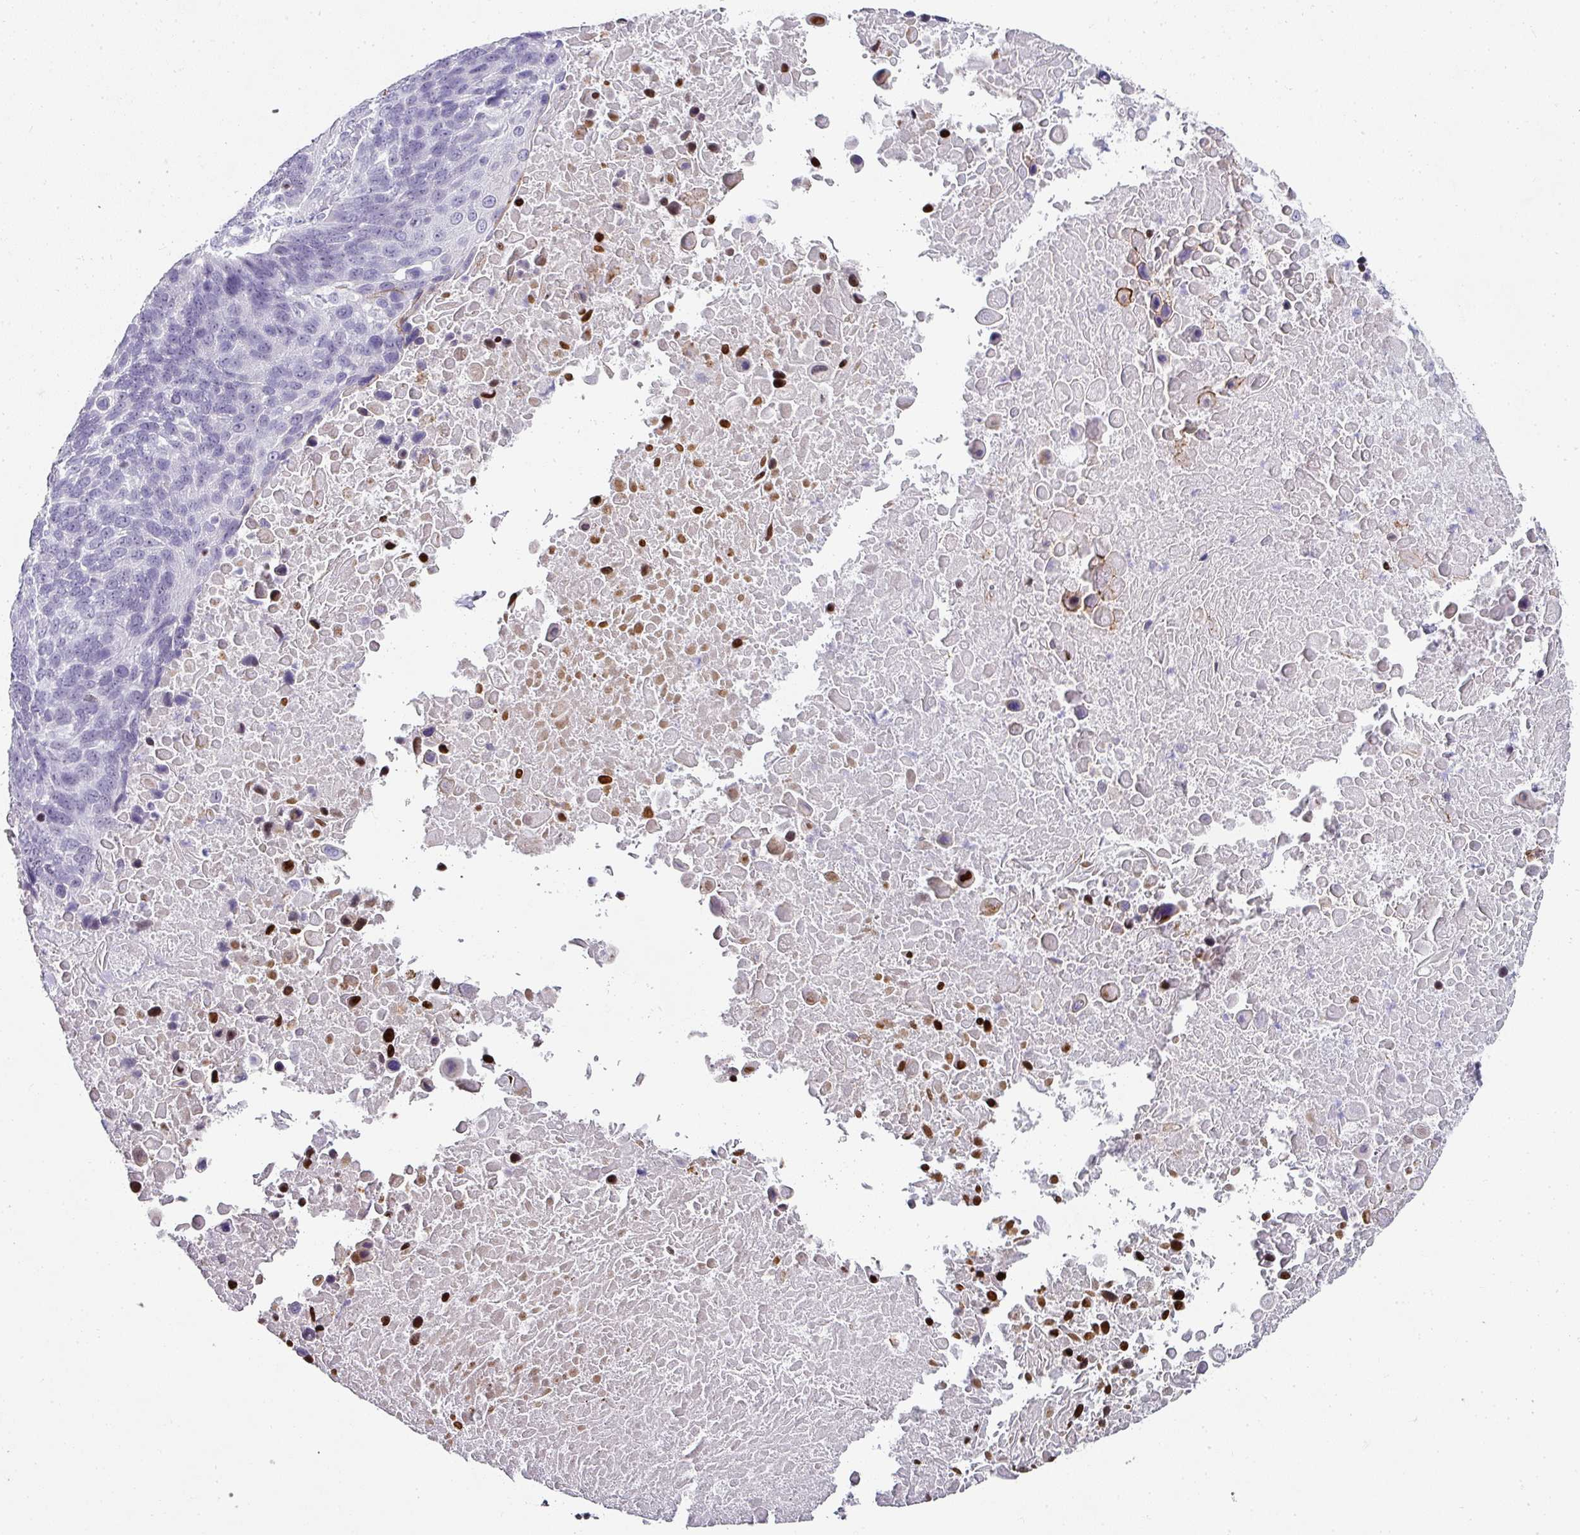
{"staining": {"intensity": "negative", "quantity": "none", "location": "none"}, "tissue": "lung cancer", "cell_type": "Tumor cells", "image_type": "cancer", "snomed": [{"axis": "morphology", "description": "Normal tissue, NOS"}, {"axis": "morphology", "description": "Squamous cell carcinoma, NOS"}, {"axis": "topography", "description": "Lymph node"}, {"axis": "topography", "description": "Lung"}], "caption": "Lung squamous cell carcinoma was stained to show a protein in brown. There is no significant positivity in tumor cells. (Stains: DAB (3,3'-diaminobenzidine) immunohistochemistry with hematoxylin counter stain, Microscopy: brightfield microscopy at high magnification).", "gene": "TRA2A", "patient": {"sex": "male", "age": 66}}